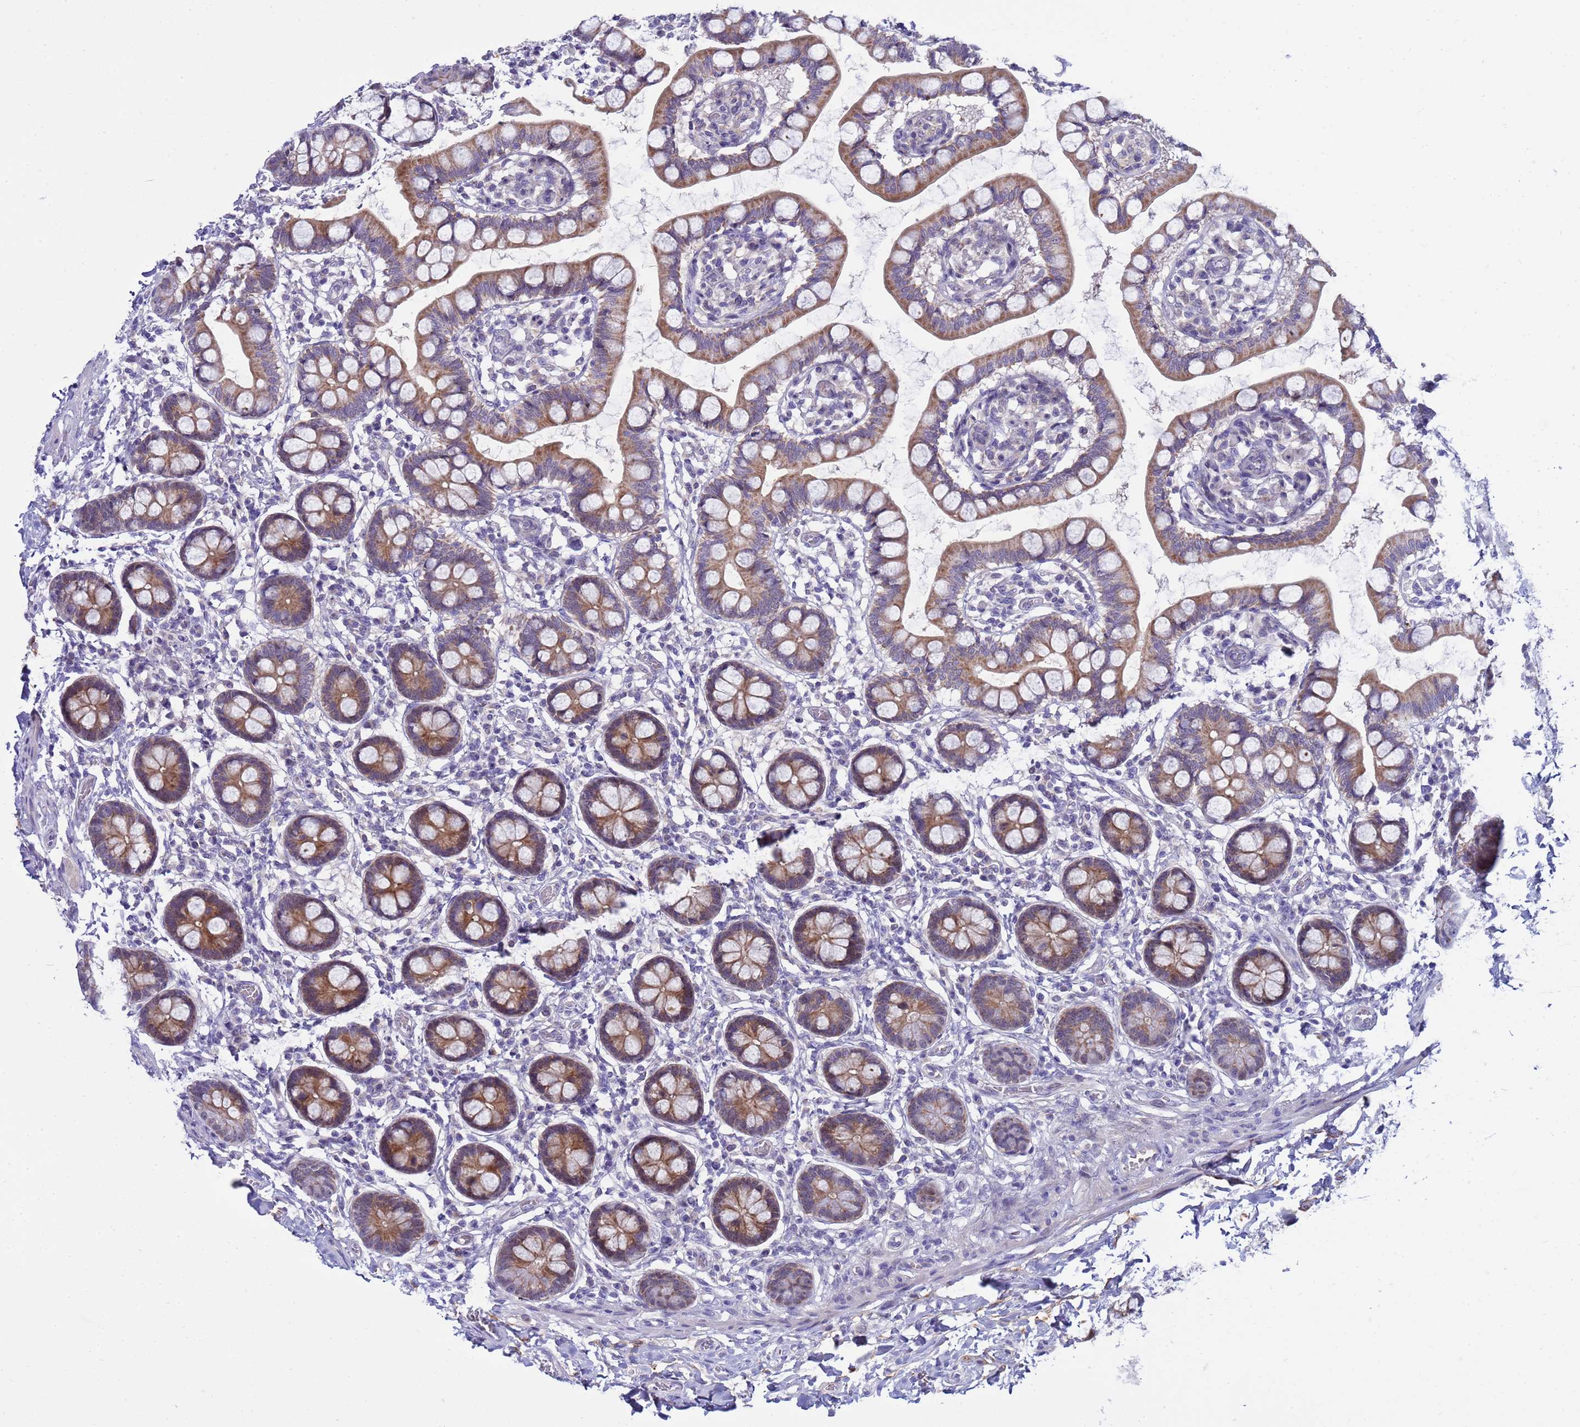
{"staining": {"intensity": "moderate", "quantity": ">75%", "location": "cytoplasmic/membranous"}, "tissue": "small intestine", "cell_type": "Glandular cells", "image_type": "normal", "snomed": [{"axis": "morphology", "description": "Normal tissue, NOS"}, {"axis": "topography", "description": "Small intestine"}], "caption": "Protein staining of benign small intestine demonstrates moderate cytoplasmic/membranous staining in approximately >75% of glandular cells. The protein is stained brown, and the nuclei are stained in blue (DAB IHC with brightfield microscopy, high magnification).", "gene": "LRATD1", "patient": {"sex": "male", "age": 52}}